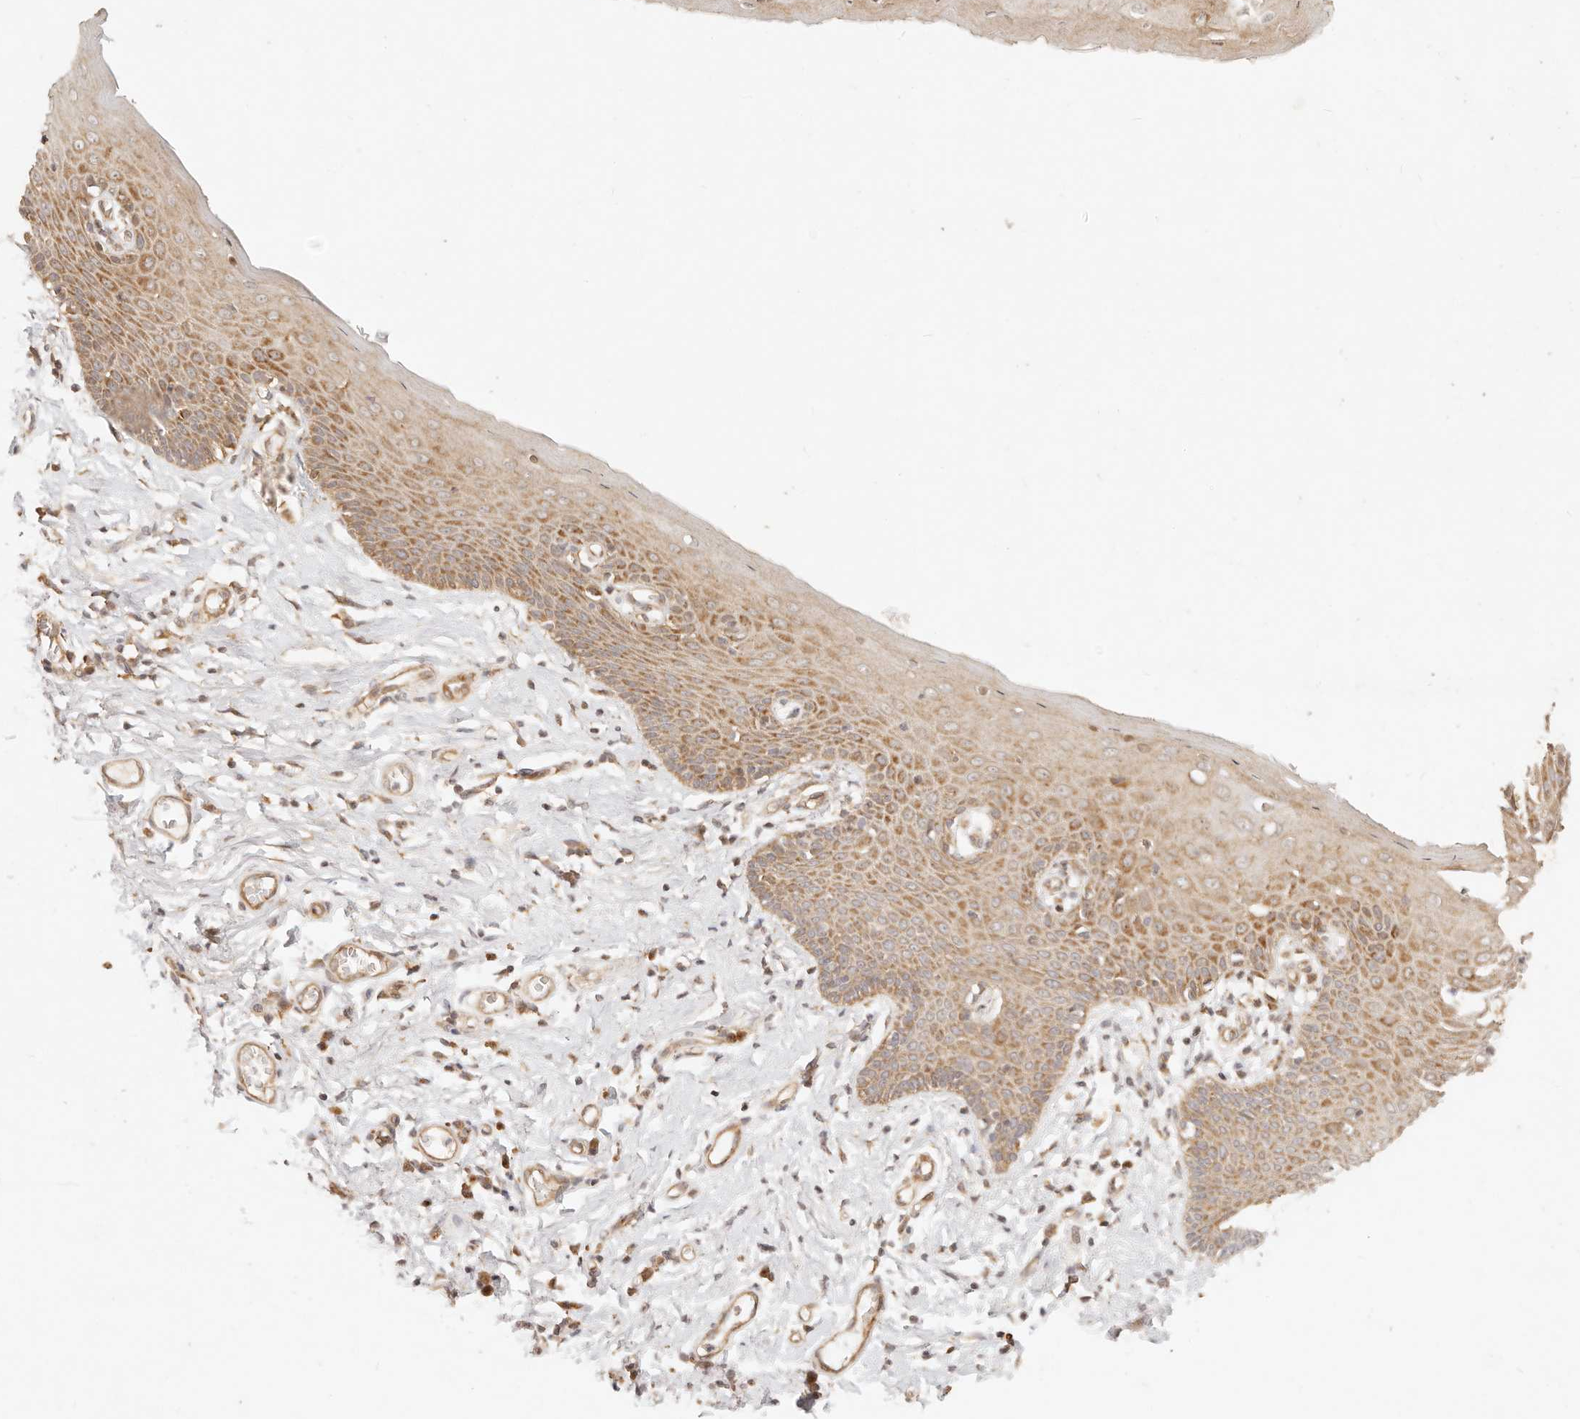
{"staining": {"intensity": "moderate", "quantity": ">75%", "location": "cytoplasmic/membranous"}, "tissue": "skin", "cell_type": "Epidermal cells", "image_type": "normal", "snomed": [{"axis": "morphology", "description": "Normal tissue, NOS"}, {"axis": "topography", "description": "Vulva"}], "caption": "This is an image of immunohistochemistry staining of normal skin, which shows moderate expression in the cytoplasmic/membranous of epidermal cells.", "gene": "TIMM17A", "patient": {"sex": "female", "age": 66}}